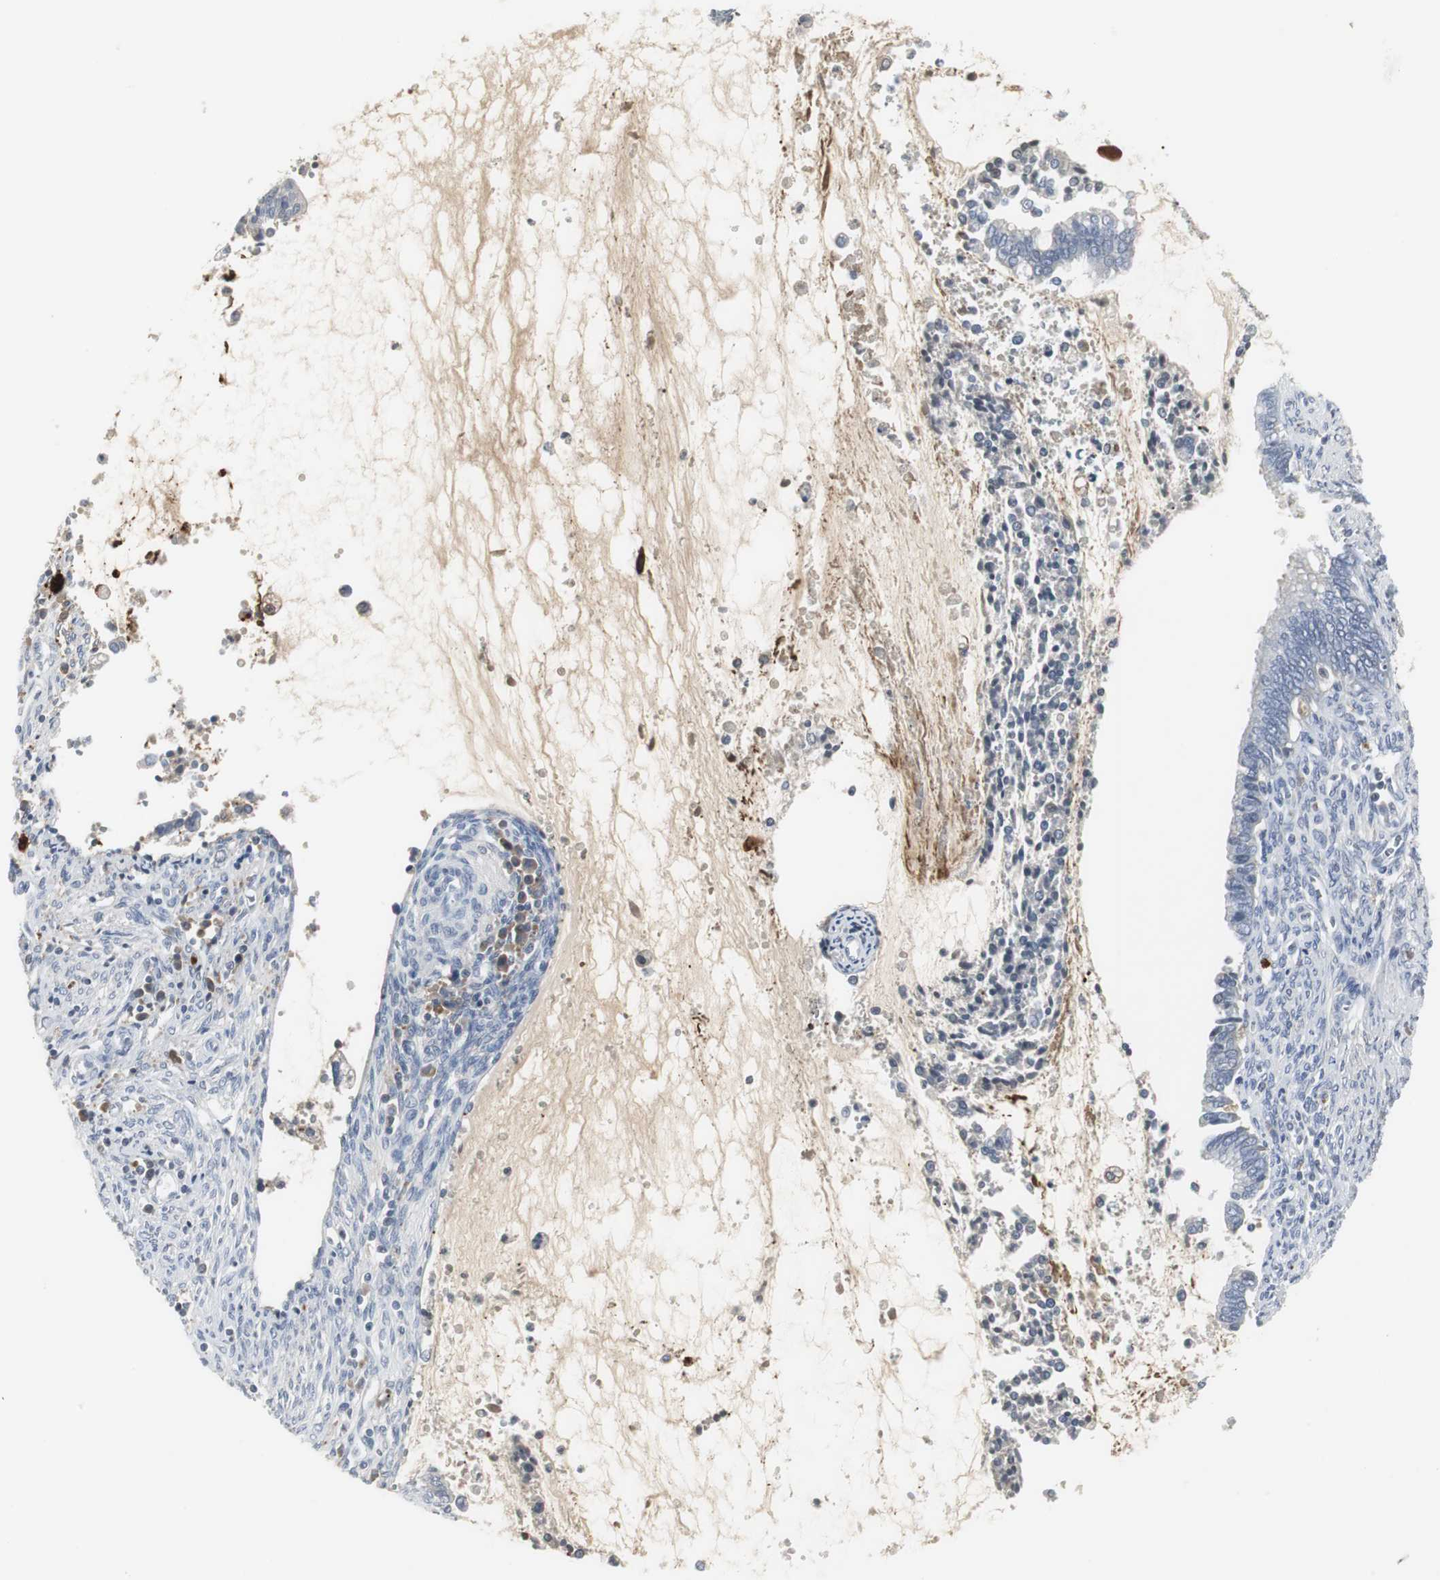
{"staining": {"intensity": "negative", "quantity": "none", "location": "none"}, "tissue": "cervical cancer", "cell_type": "Tumor cells", "image_type": "cancer", "snomed": [{"axis": "morphology", "description": "Adenocarcinoma, NOS"}, {"axis": "topography", "description": "Cervix"}], "caption": "The micrograph reveals no staining of tumor cells in cervical adenocarcinoma.", "gene": "PI15", "patient": {"sex": "female", "age": 44}}